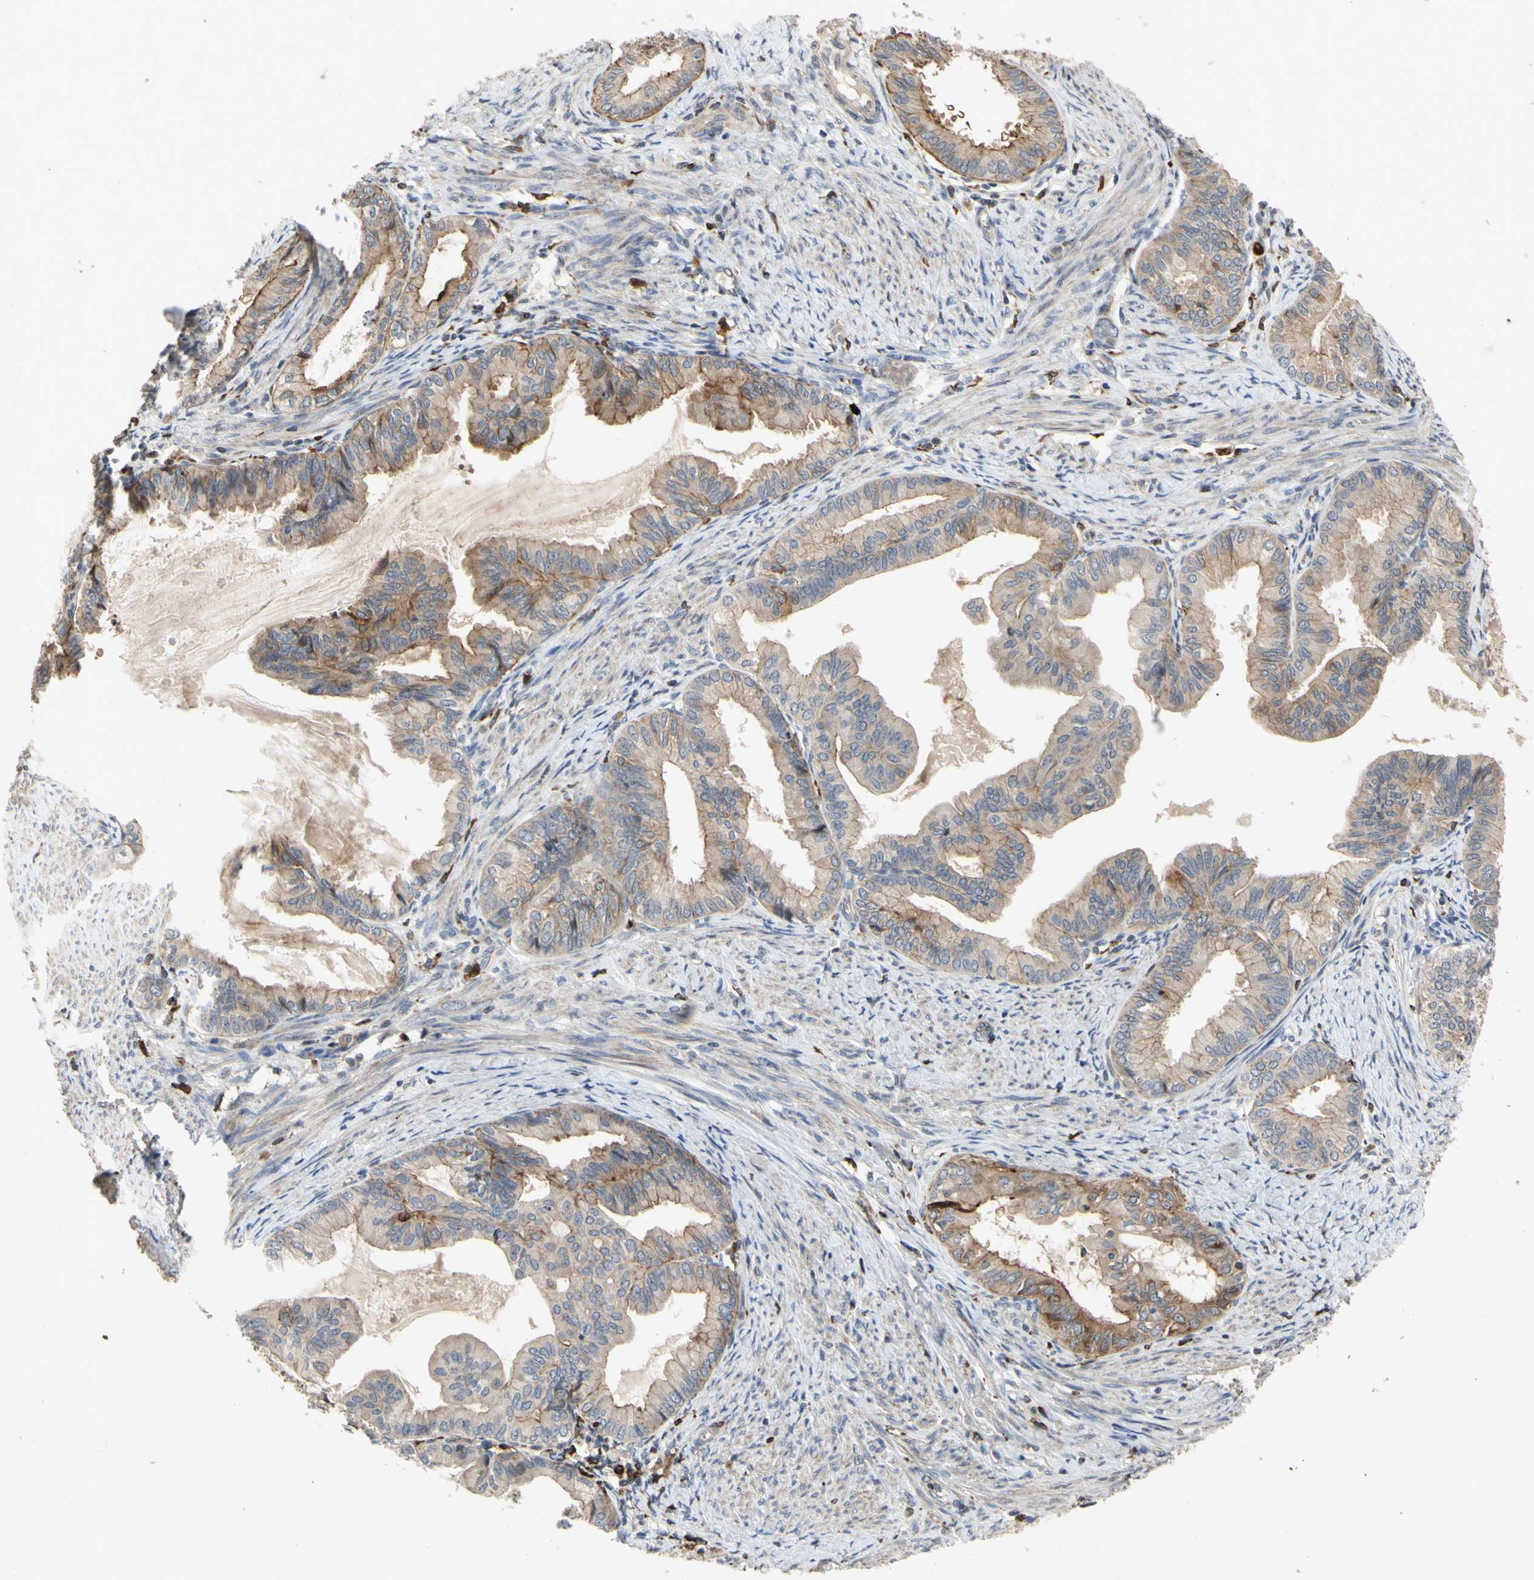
{"staining": {"intensity": "weak", "quantity": ">75%", "location": "cytoplasmic/membranous"}, "tissue": "endometrial cancer", "cell_type": "Tumor cells", "image_type": "cancer", "snomed": [{"axis": "morphology", "description": "Adenocarcinoma, NOS"}, {"axis": "topography", "description": "Endometrium"}], "caption": "Immunohistochemical staining of adenocarcinoma (endometrial) reveals low levels of weak cytoplasmic/membranous staining in about >75% of tumor cells.", "gene": "PLXNA2", "patient": {"sex": "female", "age": 86}}